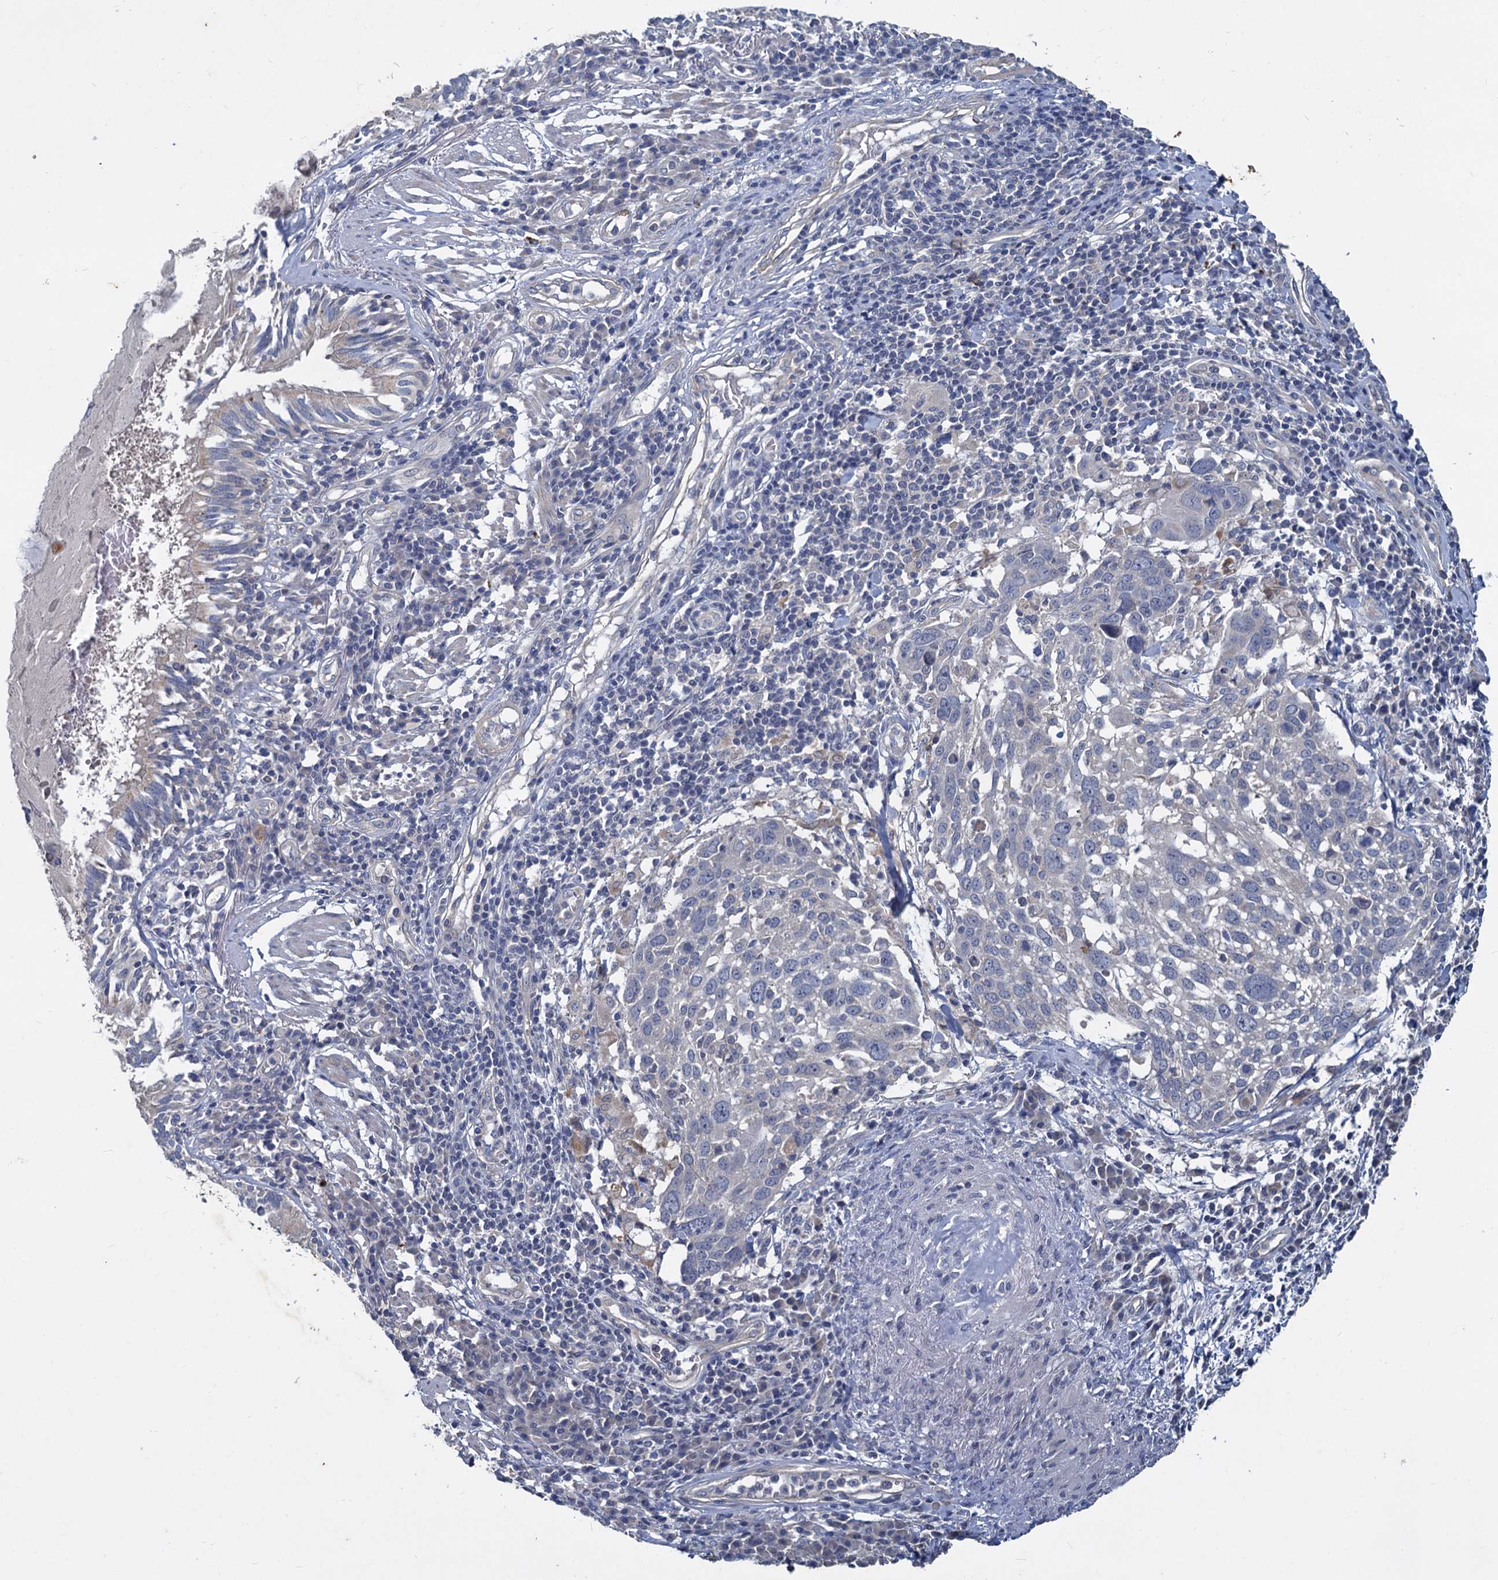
{"staining": {"intensity": "negative", "quantity": "none", "location": "none"}, "tissue": "lung cancer", "cell_type": "Tumor cells", "image_type": "cancer", "snomed": [{"axis": "morphology", "description": "Squamous cell carcinoma, NOS"}, {"axis": "topography", "description": "Lung"}], "caption": "A photomicrograph of human lung cancer (squamous cell carcinoma) is negative for staining in tumor cells.", "gene": "SLC2A7", "patient": {"sex": "male", "age": 65}}